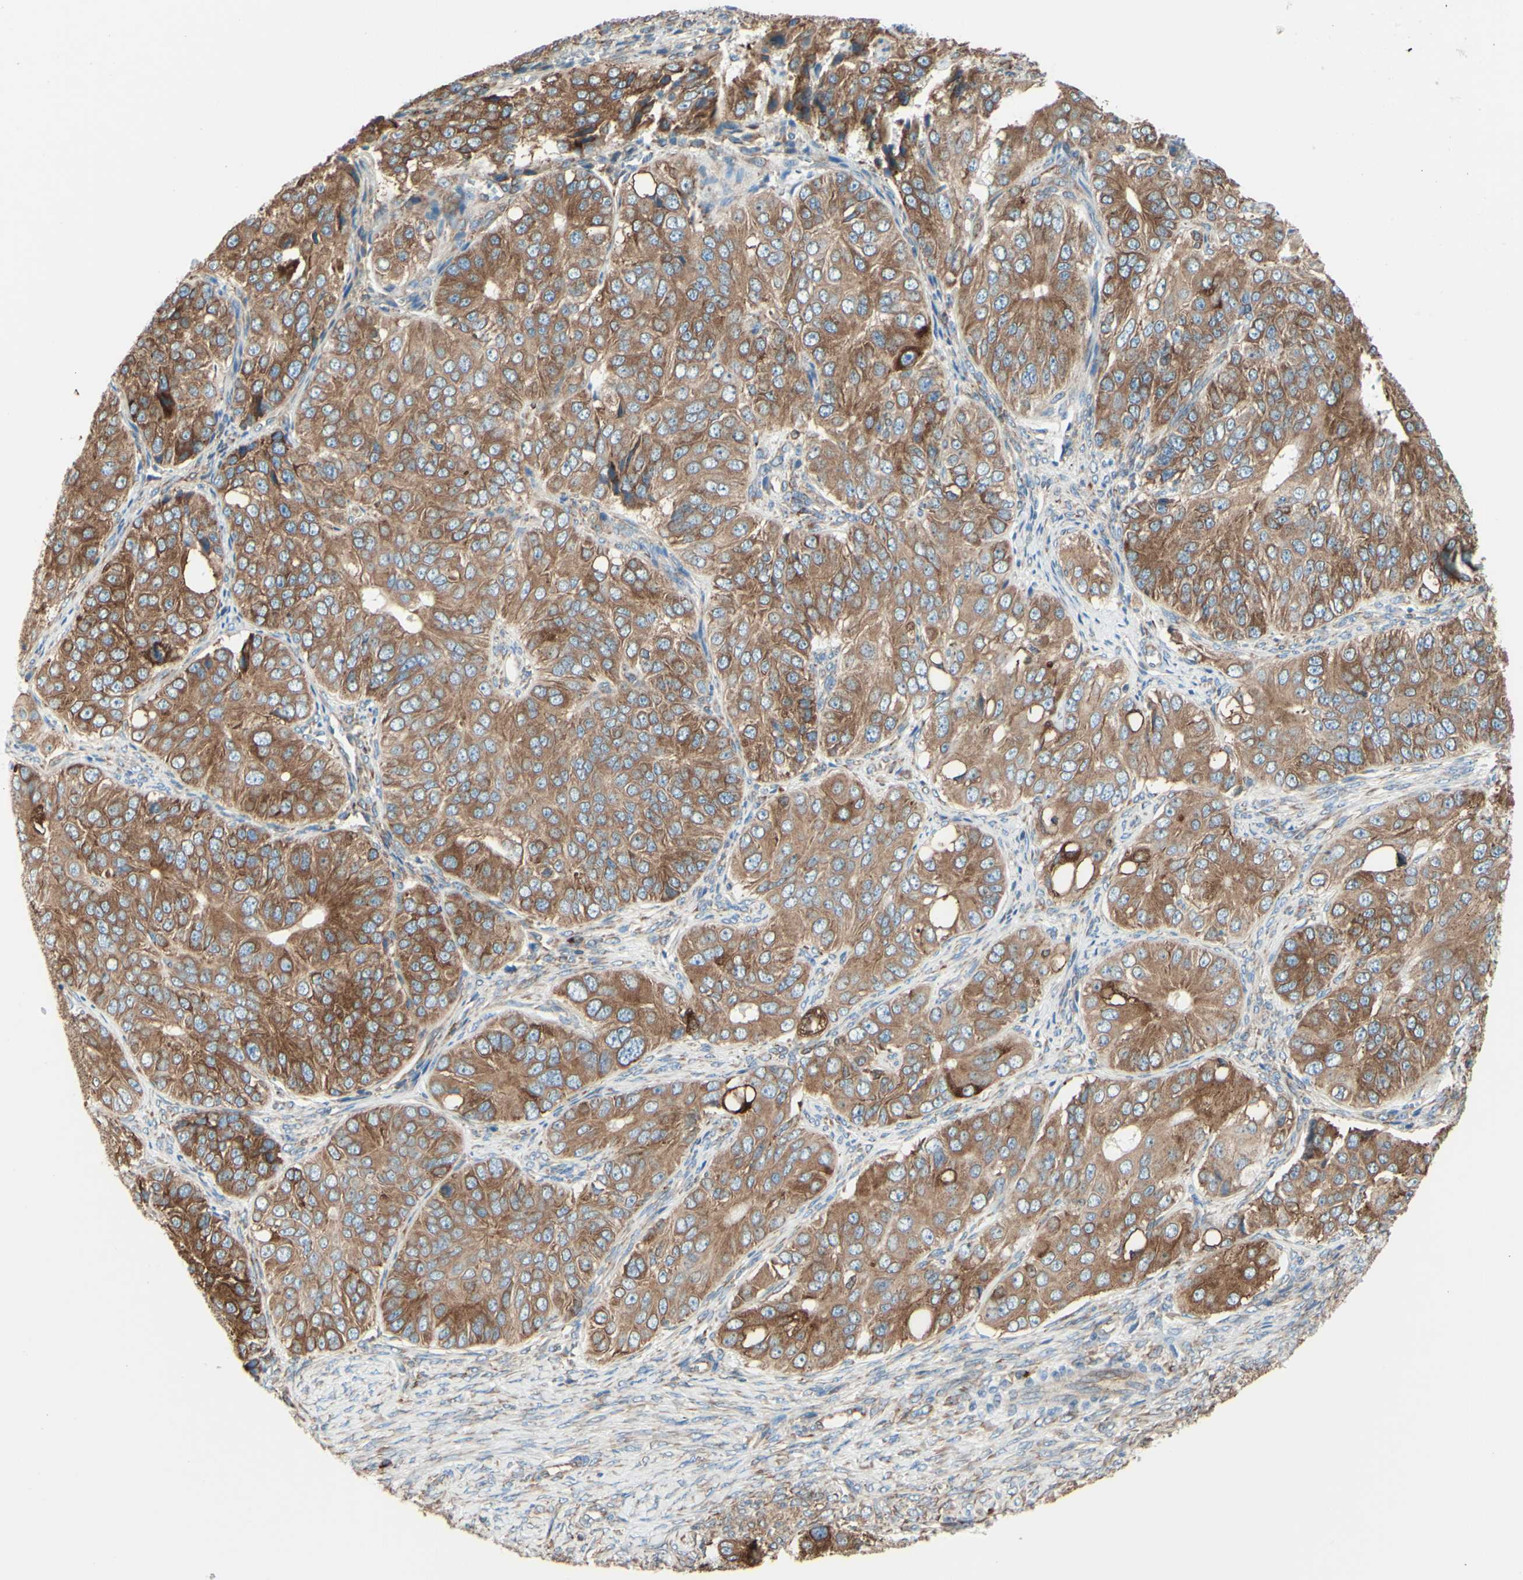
{"staining": {"intensity": "moderate", "quantity": ">75%", "location": "cytoplasmic/membranous"}, "tissue": "ovarian cancer", "cell_type": "Tumor cells", "image_type": "cancer", "snomed": [{"axis": "morphology", "description": "Carcinoma, endometroid"}, {"axis": "topography", "description": "Ovary"}], "caption": "Endometroid carcinoma (ovarian) stained for a protein shows moderate cytoplasmic/membranous positivity in tumor cells.", "gene": "DNAJB11", "patient": {"sex": "female", "age": 51}}